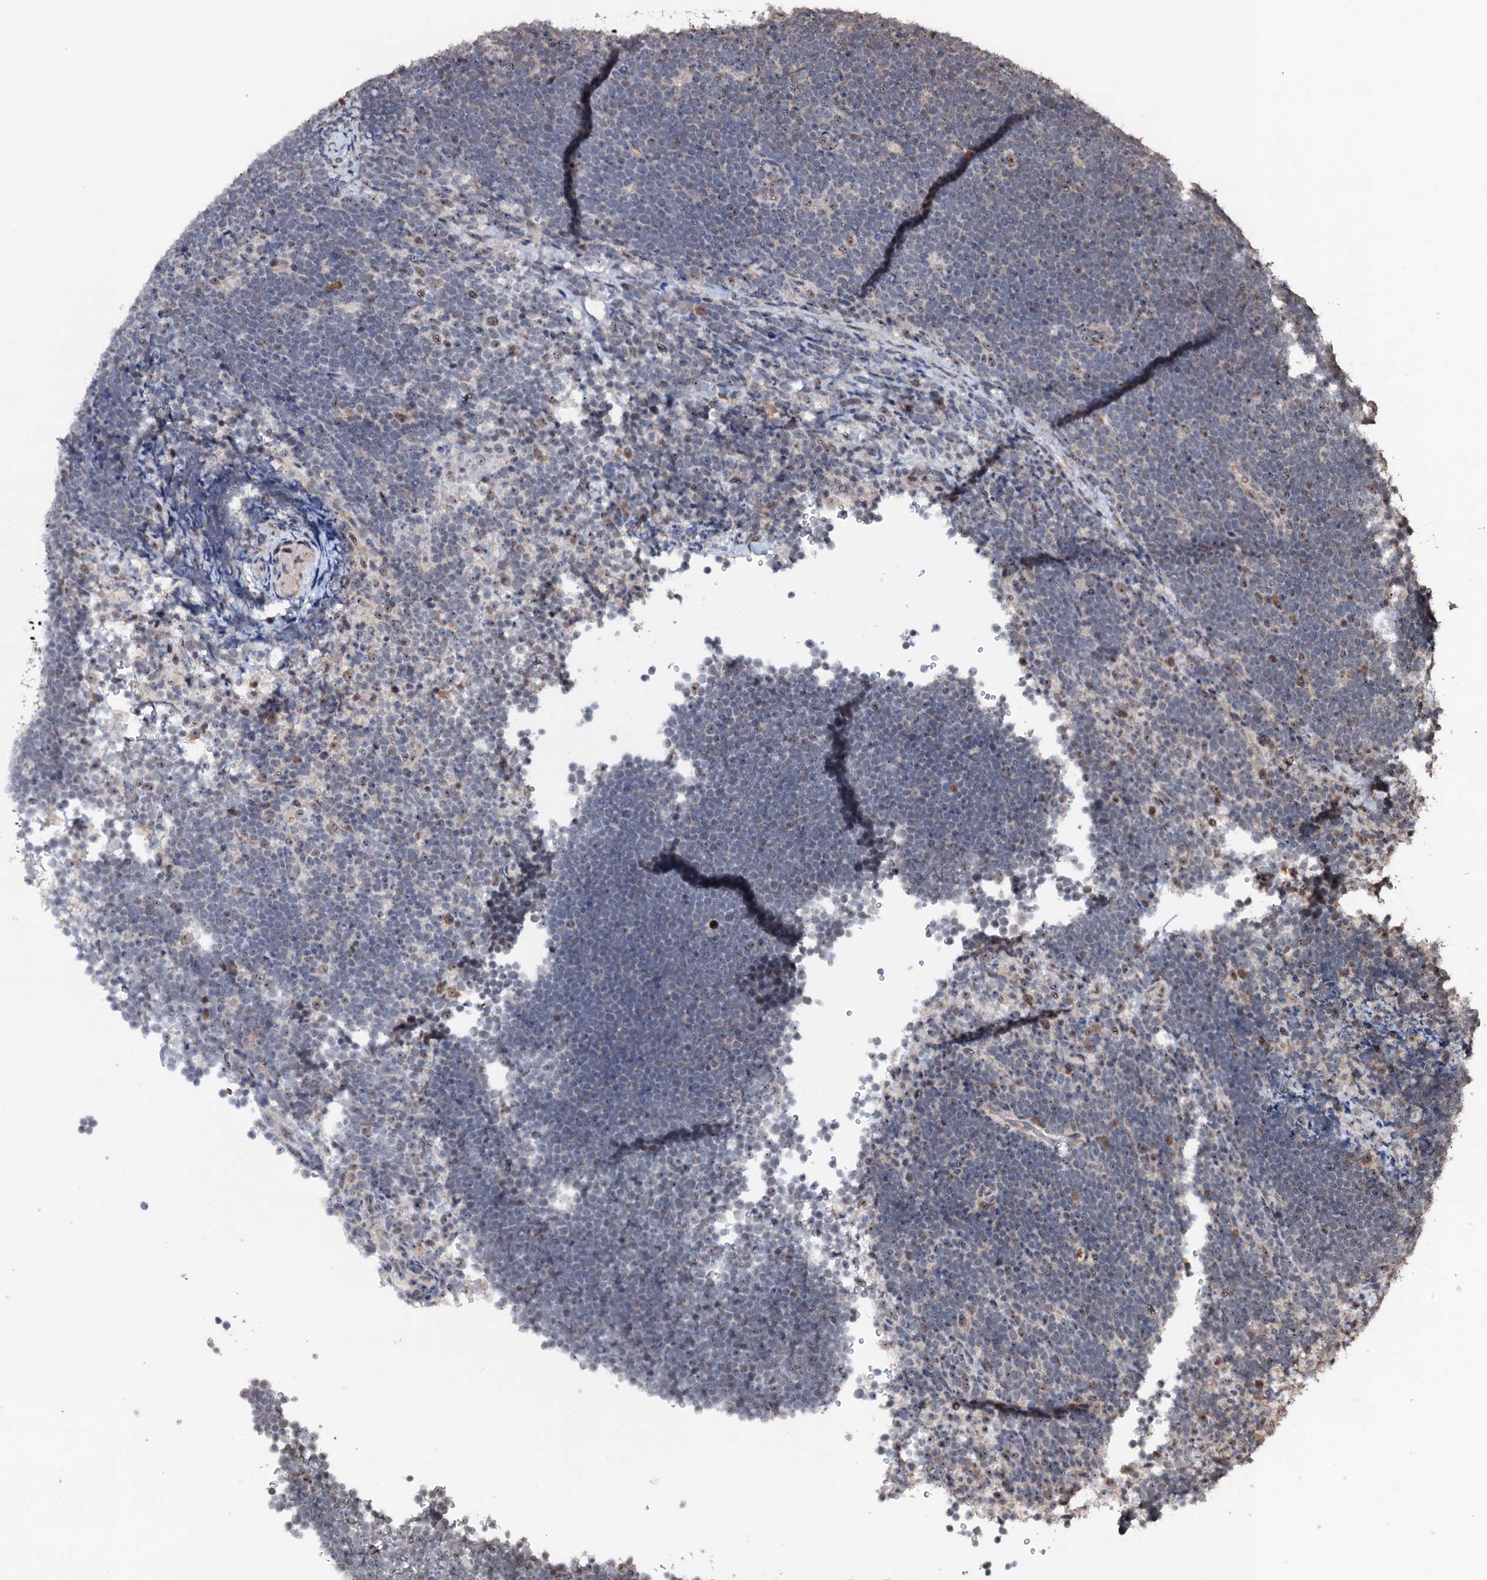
{"staining": {"intensity": "negative", "quantity": "none", "location": "none"}, "tissue": "lymphoma", "cell_type": "Tumor cells", "image_type": "cancer", "snomed": [{"axis": "morphology", "description": "Malignant lymphoma, non-Hodgkin's type, High grade"}, {"axis": "topography", "description": "Lymph node"}], "caption": "Immunohistochemical staining of human malignant lymphoma, non-Hodgkin's type (high-grade) exhibits no significant expression in tumor cells.", "gene": "SUPT7L", "patient": {"sex": "male", "age": 13}}